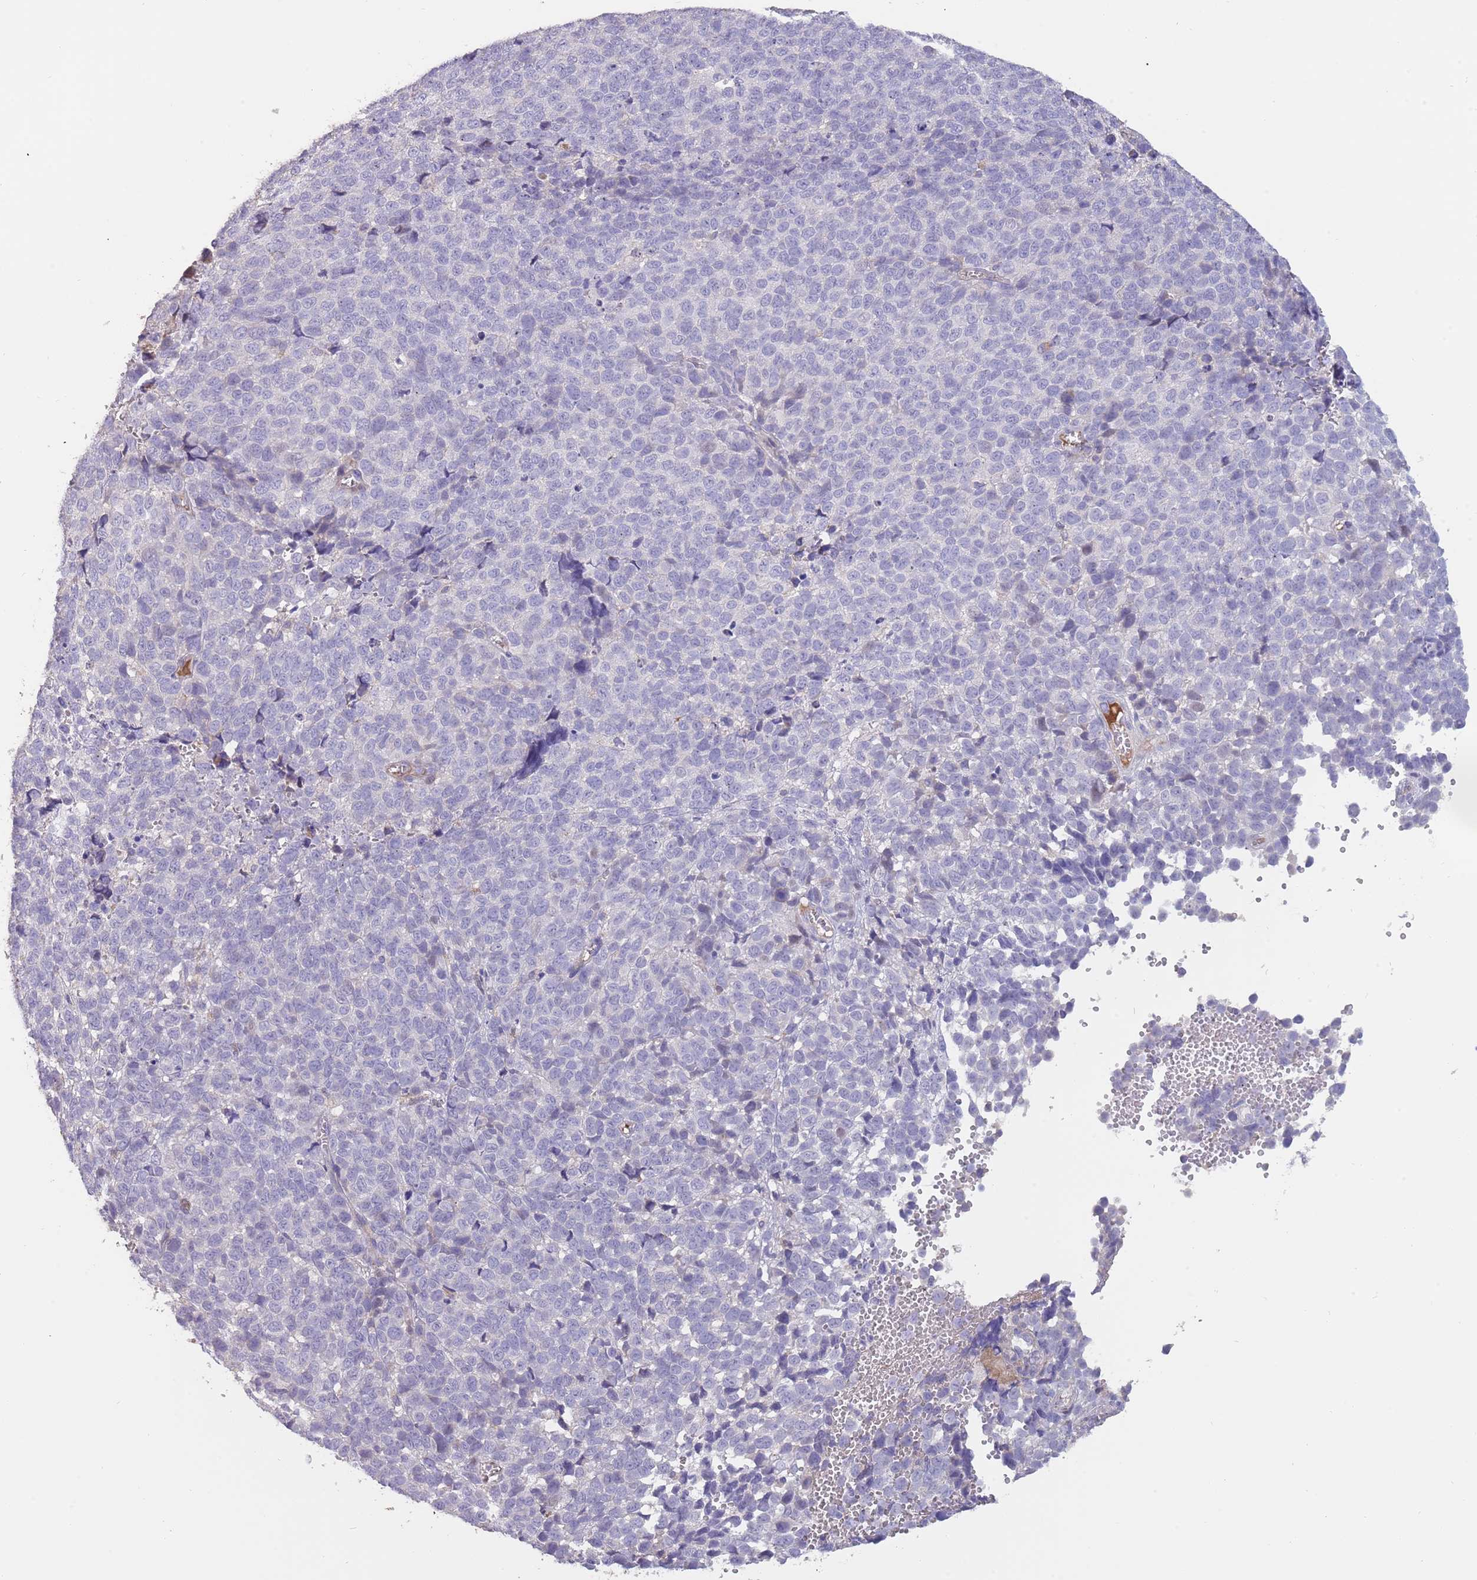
{"staining": {"intensity": "negative", "quantity": "none", "location": "none"}, "tissue": "melanoma", "cell_type": "Tumor cells", "image_type": "cancer", "snomed": [{"axis": "morphology", "description": "Malignant melanoma, NOS"}, {"axis": "topography", "description": "Nose, NOS"}], "caption": "There is no significant staining in tumor cells of malignant melanoma.", "gene": "SUSD1", "patient": {"sex": "female", "age": 48}}